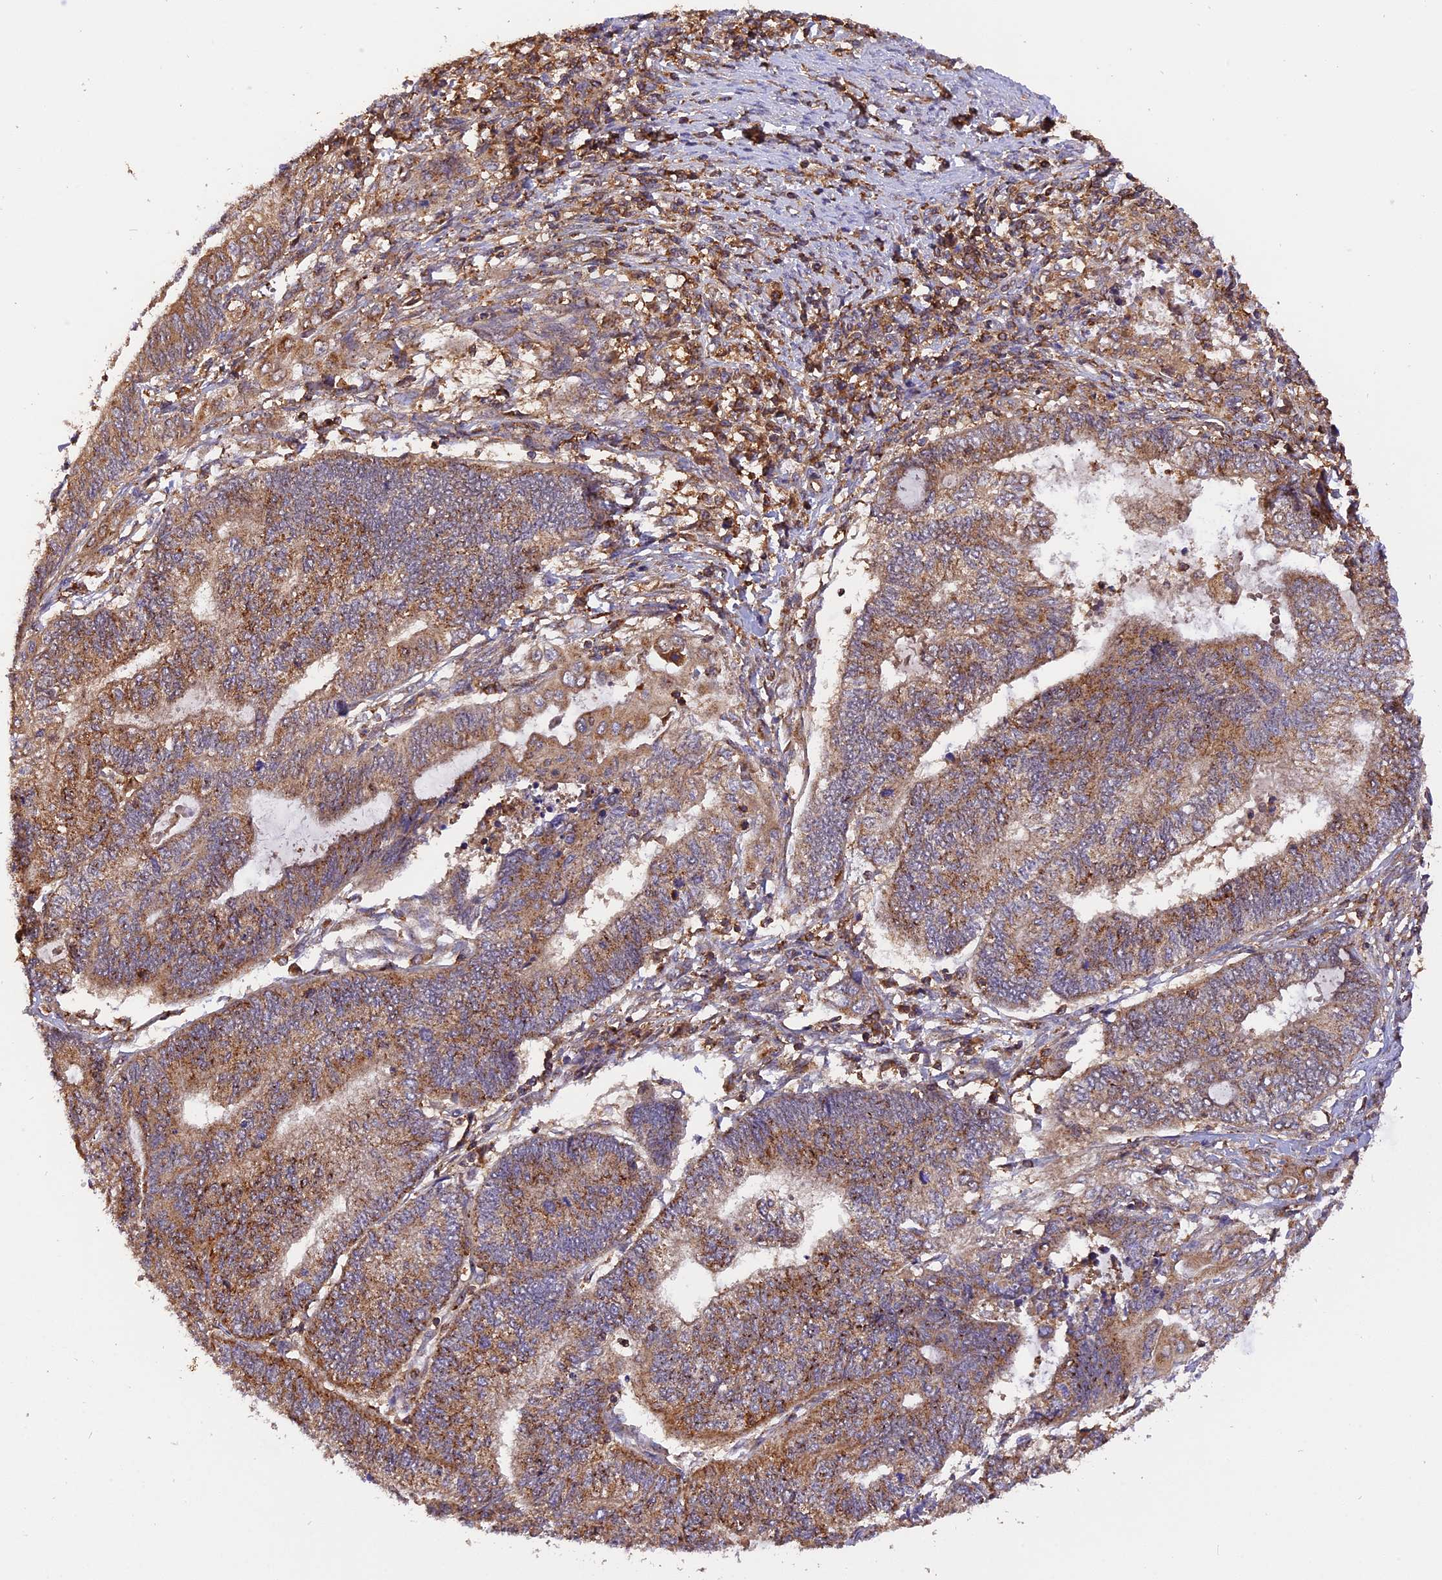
{"staining": {"intensity": "moderate", "quantity": ">75%", "location": "cytoplasmic/membranous"}, "tissue": "endometrial cancer", "cell_type": "Tumor cells", "image_type": "cancer", "snomed": [{"axis": "morphology", "description": "Adenocarcinoma, NOS"}, {"axis": "topography", "description": "Uterus"}, {"axis": "topography", "description": "Endometrium"}], "caption": "This is an image of immunohistochemistry (IHC) staining of endometrial cancer, which shows moderate staining in the cytoplasmic/membranous of tumor cells.", "gene": "PEX3", "patient": {"sex": "female", "age": 70}}